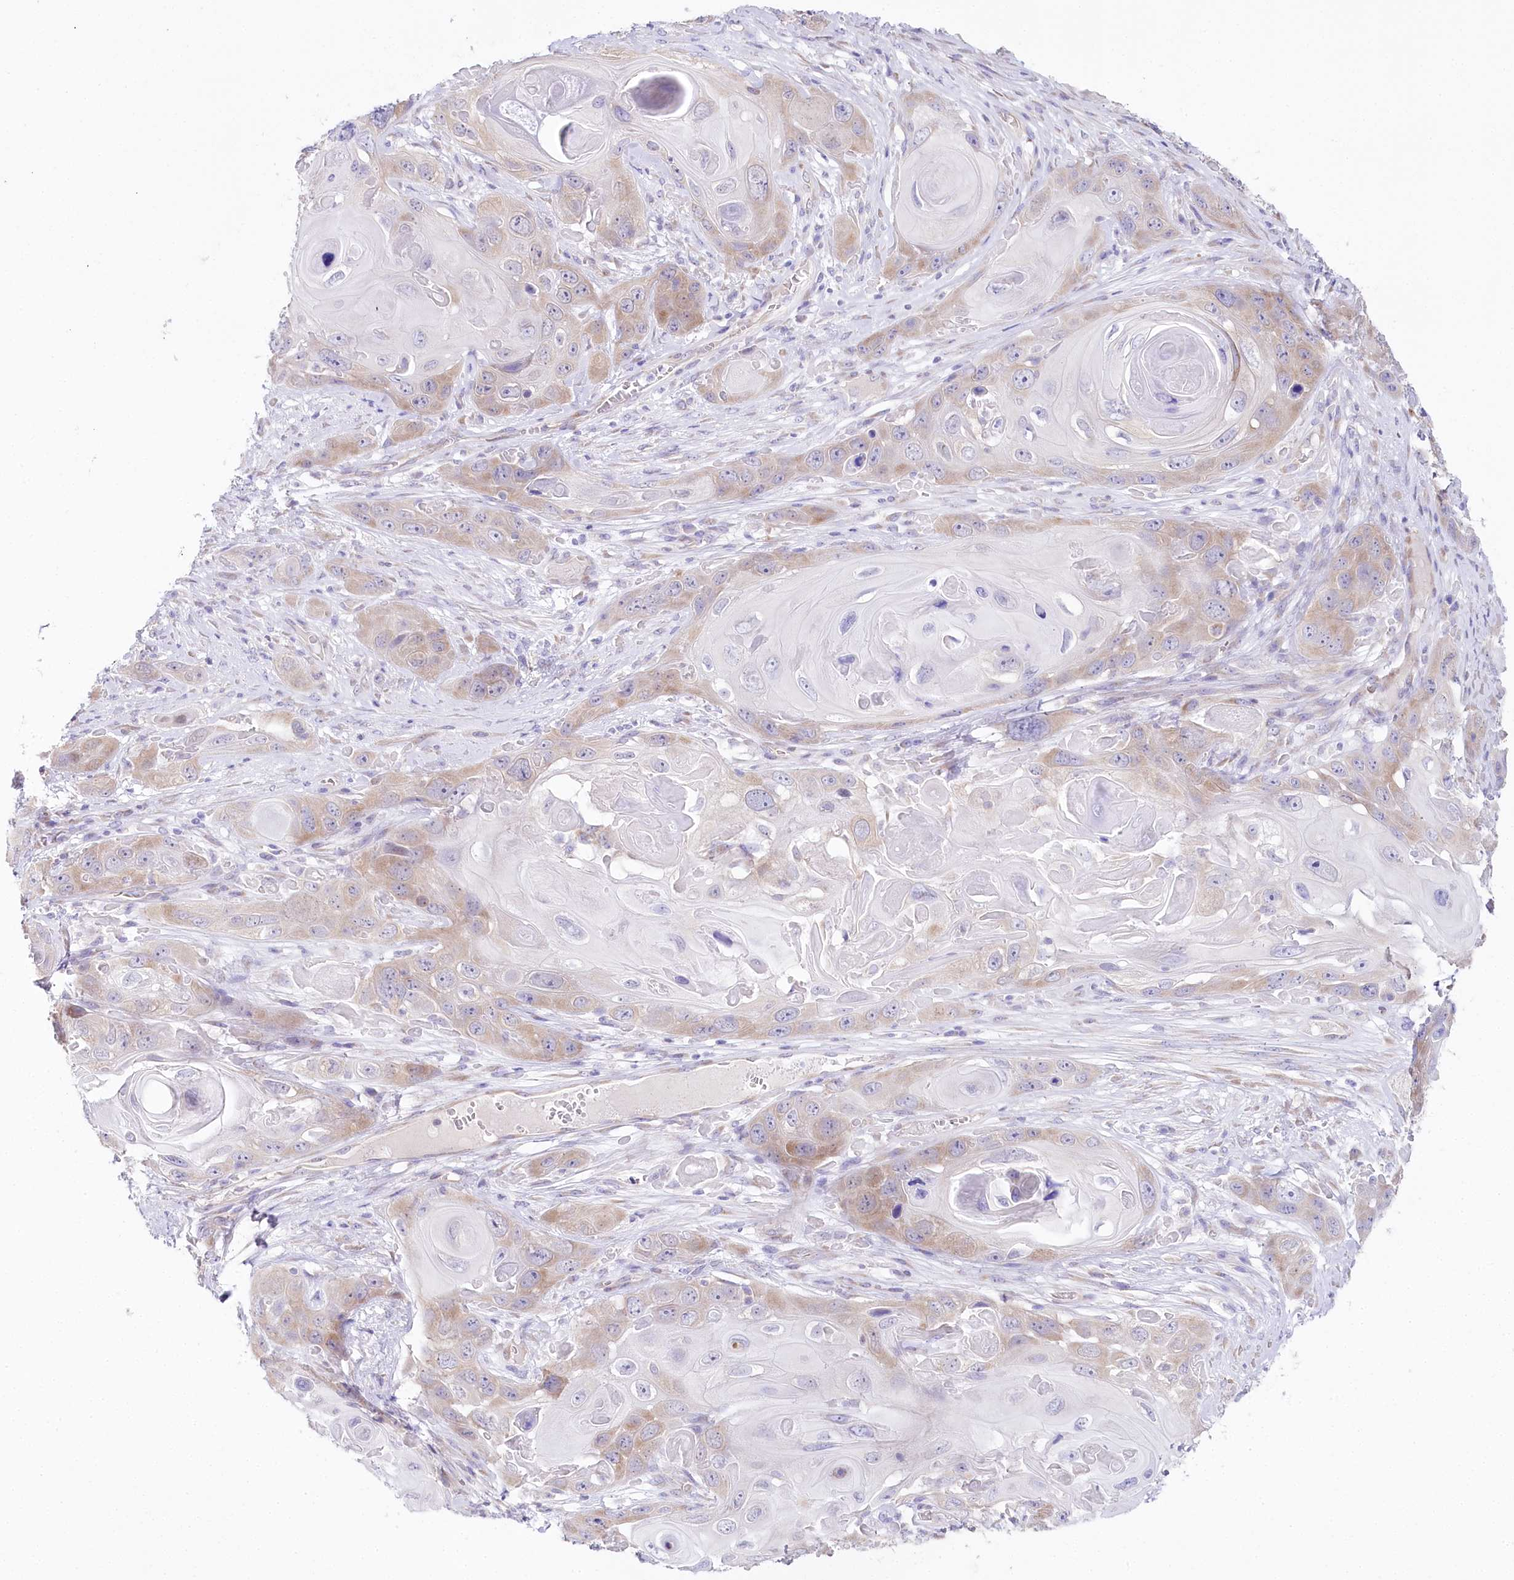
{"staining": {"intensity": "weak", "quantity": "25%-75%", "location": "cytoplasmic/membranous"}, "tissue": "skin cancer", "cell_type": "Tumor cells", "image_type": "cancer", "snomed": [{"axis": "morphology", "description": "Squamous cell carcinoma, NOS"}, {"axis": "topography", "description": "Skin"}], "caption": "Protein staining by immunohistochemistry displays weak cytoplasmic/membranous positivity in about 25%-75% of tumor cells in skin cancer (squamous cell carcinoma).", "gene": "CSN3", "patient": {"sex": "male", "age": 55}}